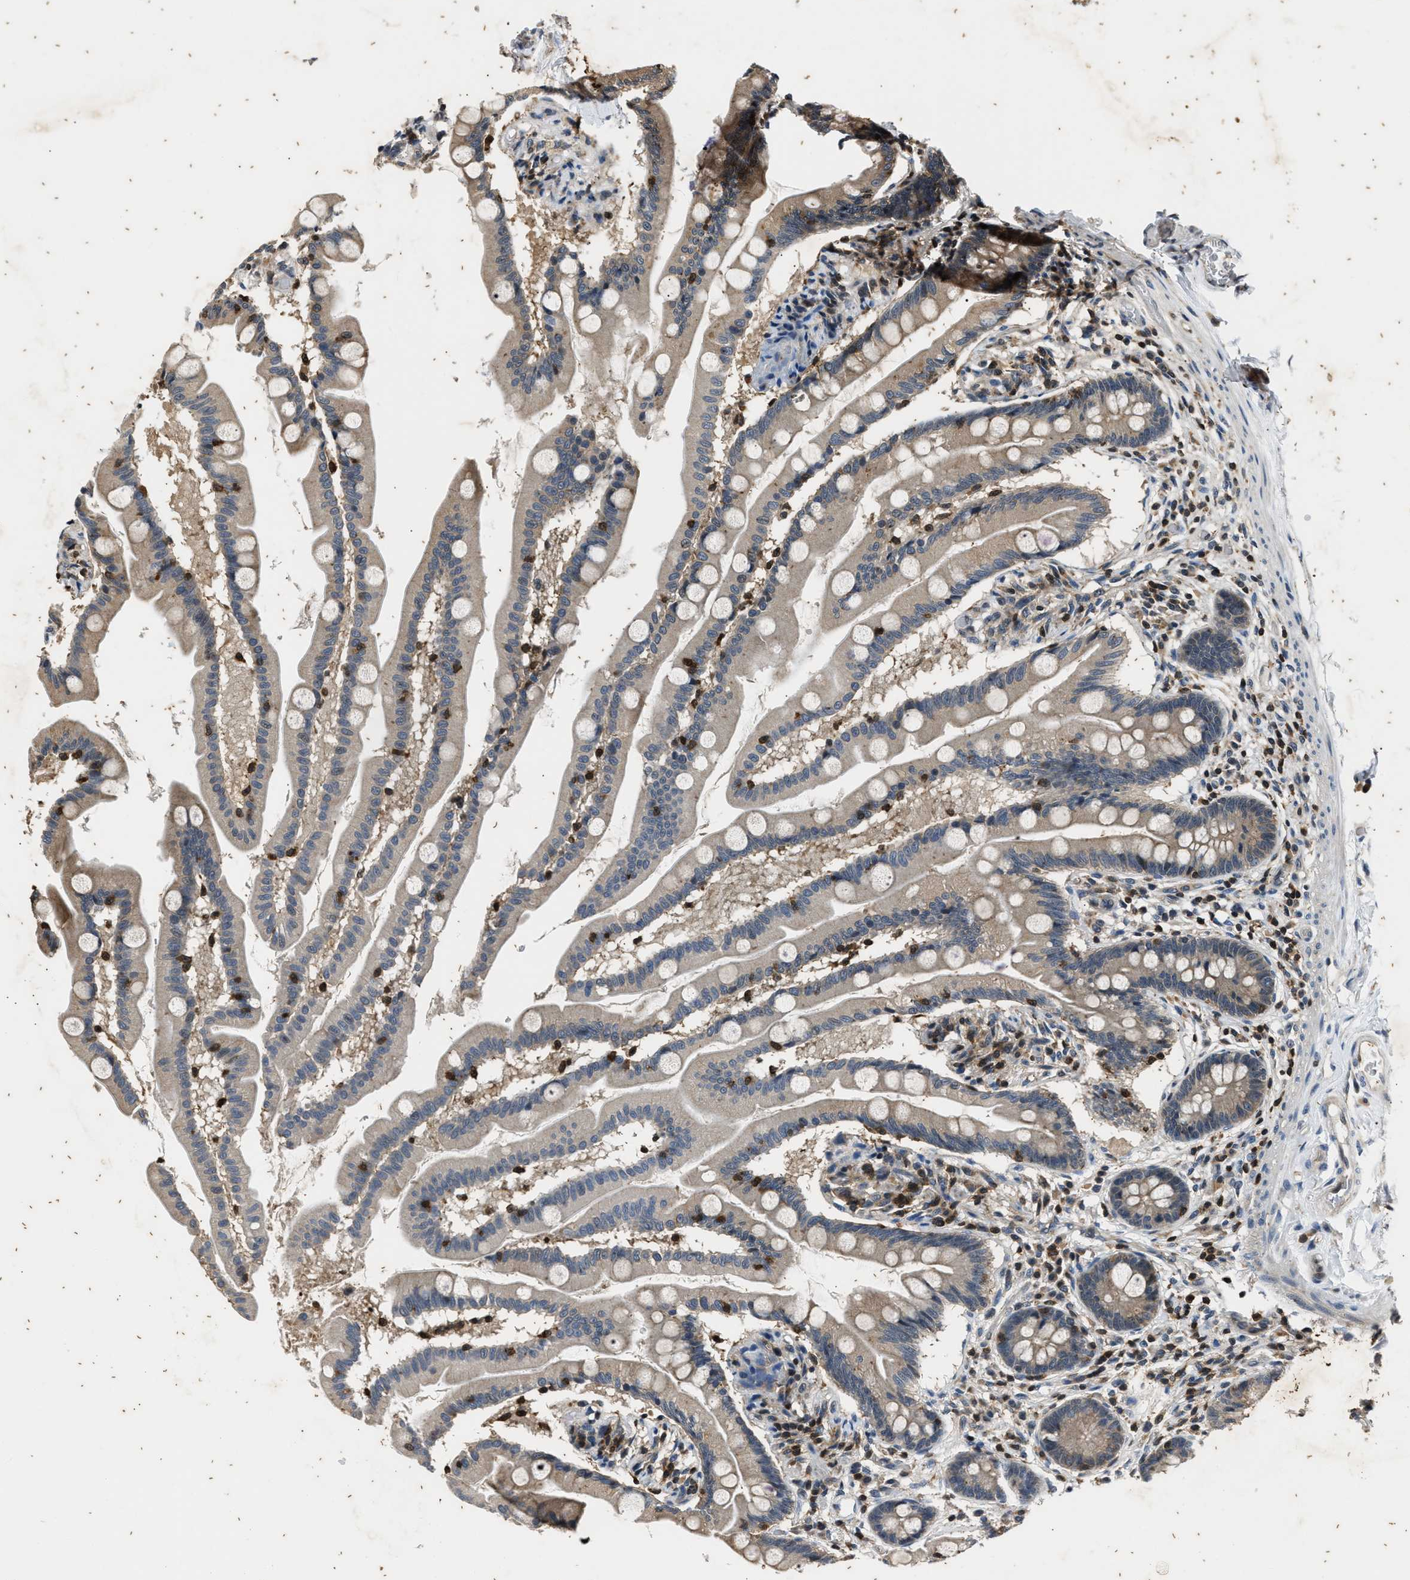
{"staining": {"intensity": "moderate", "quantity": "<25%", "location": "cytoplasmic/membranous"}, "tissue": "small intestine", "cell_type": "Glandular cells", "image_type": "normal", "snomed": [{"axis": "morphology", "description": "Normal tissue, NOS"}, {"axis": "topography", "description": "Small intestine"}], "caption": "Protein expression by IHC displays moderate cytoplasmic/membranous expression in approximately <25% of glandular cells in unremarkable small intestine.", "gene": "PTPN7", "patient": {"sex": "female", "age": 56}}